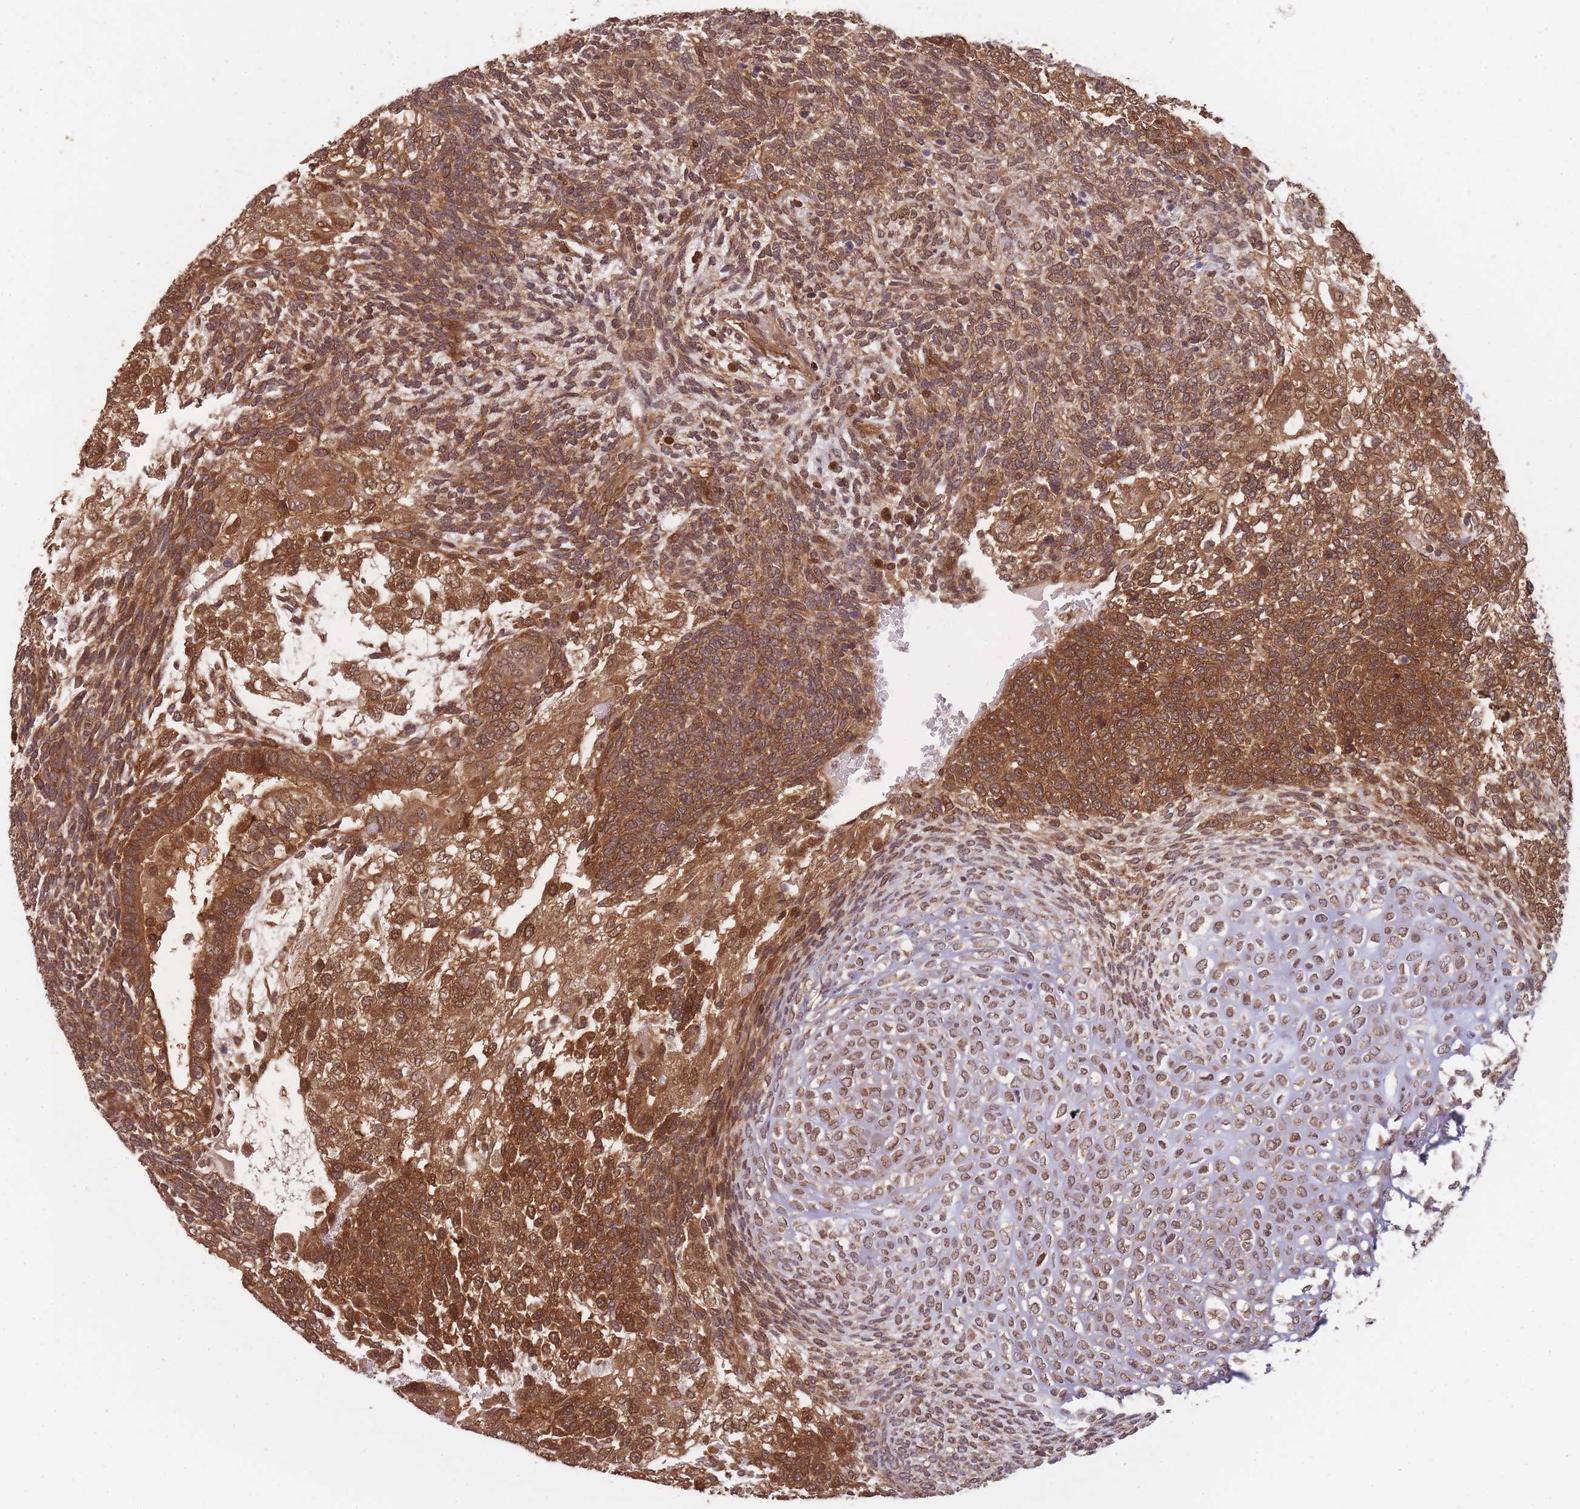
{"staining": {"intensity": "moderate", "quantity": ">75%", "location": "cytoplasmic/membranous,nuclear"}, "tissue": "testis cancer", "cell_type": "Tumor cells", "image_type": "cancer", "snomed": [{"axis": "morphology", "description": "Carcinoma, Embryonal, NOS"}, {"axis": "topography", "description": "Testis"}], "caption": "An immunohistochemistry (IHC) photomicrograph of neoplastic tissue is shown. Protein staining in brown shows moderate cytoplasmic/membranous and nuclear positivity in embryonal carcinoma (testis) within tumor cells.", "gene": "PPP6R3", "patient": {"sex": "male", "age": 23}}